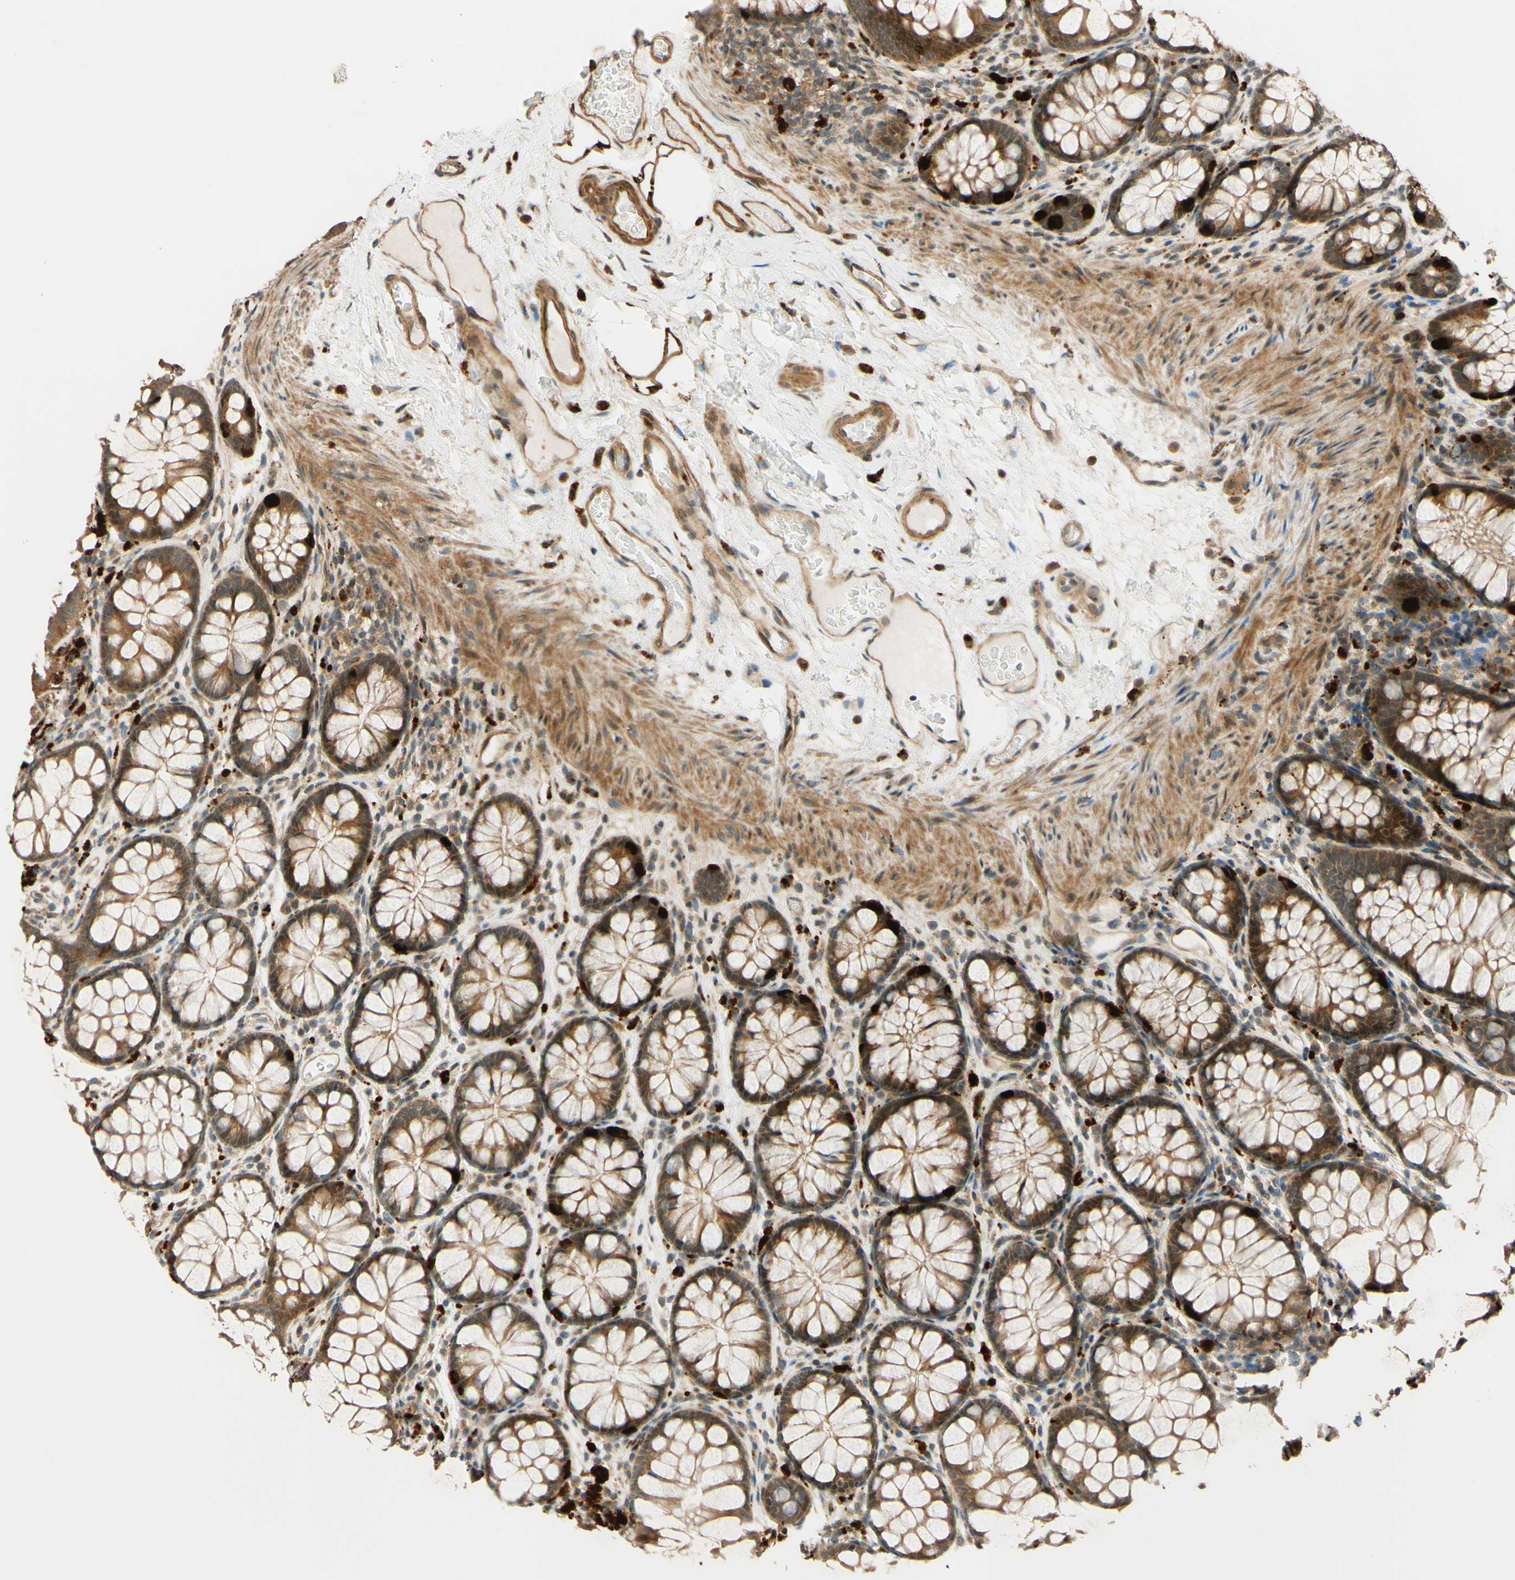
{"staining": {"intensity": "moderate", "quantity": ">75%", "location": "cytoplasmic/membranous"}, "tissue": "colon", "cell_type": "Endothelial cells", "image_type": "normal", "snomed": [{"axis": "morphology", "description": "Normal tissue, NOS"}, {"axis": "topography", "description": "Colon"}], "caption": "High-power microscopy captured an immunohistochemistry image of benign colon, revealing moderate cytoplasmic/membranous expression in about >75% of endothelial cells.", "gene": "RNF19A", "patient": {"sex": "female", "age": 55}}